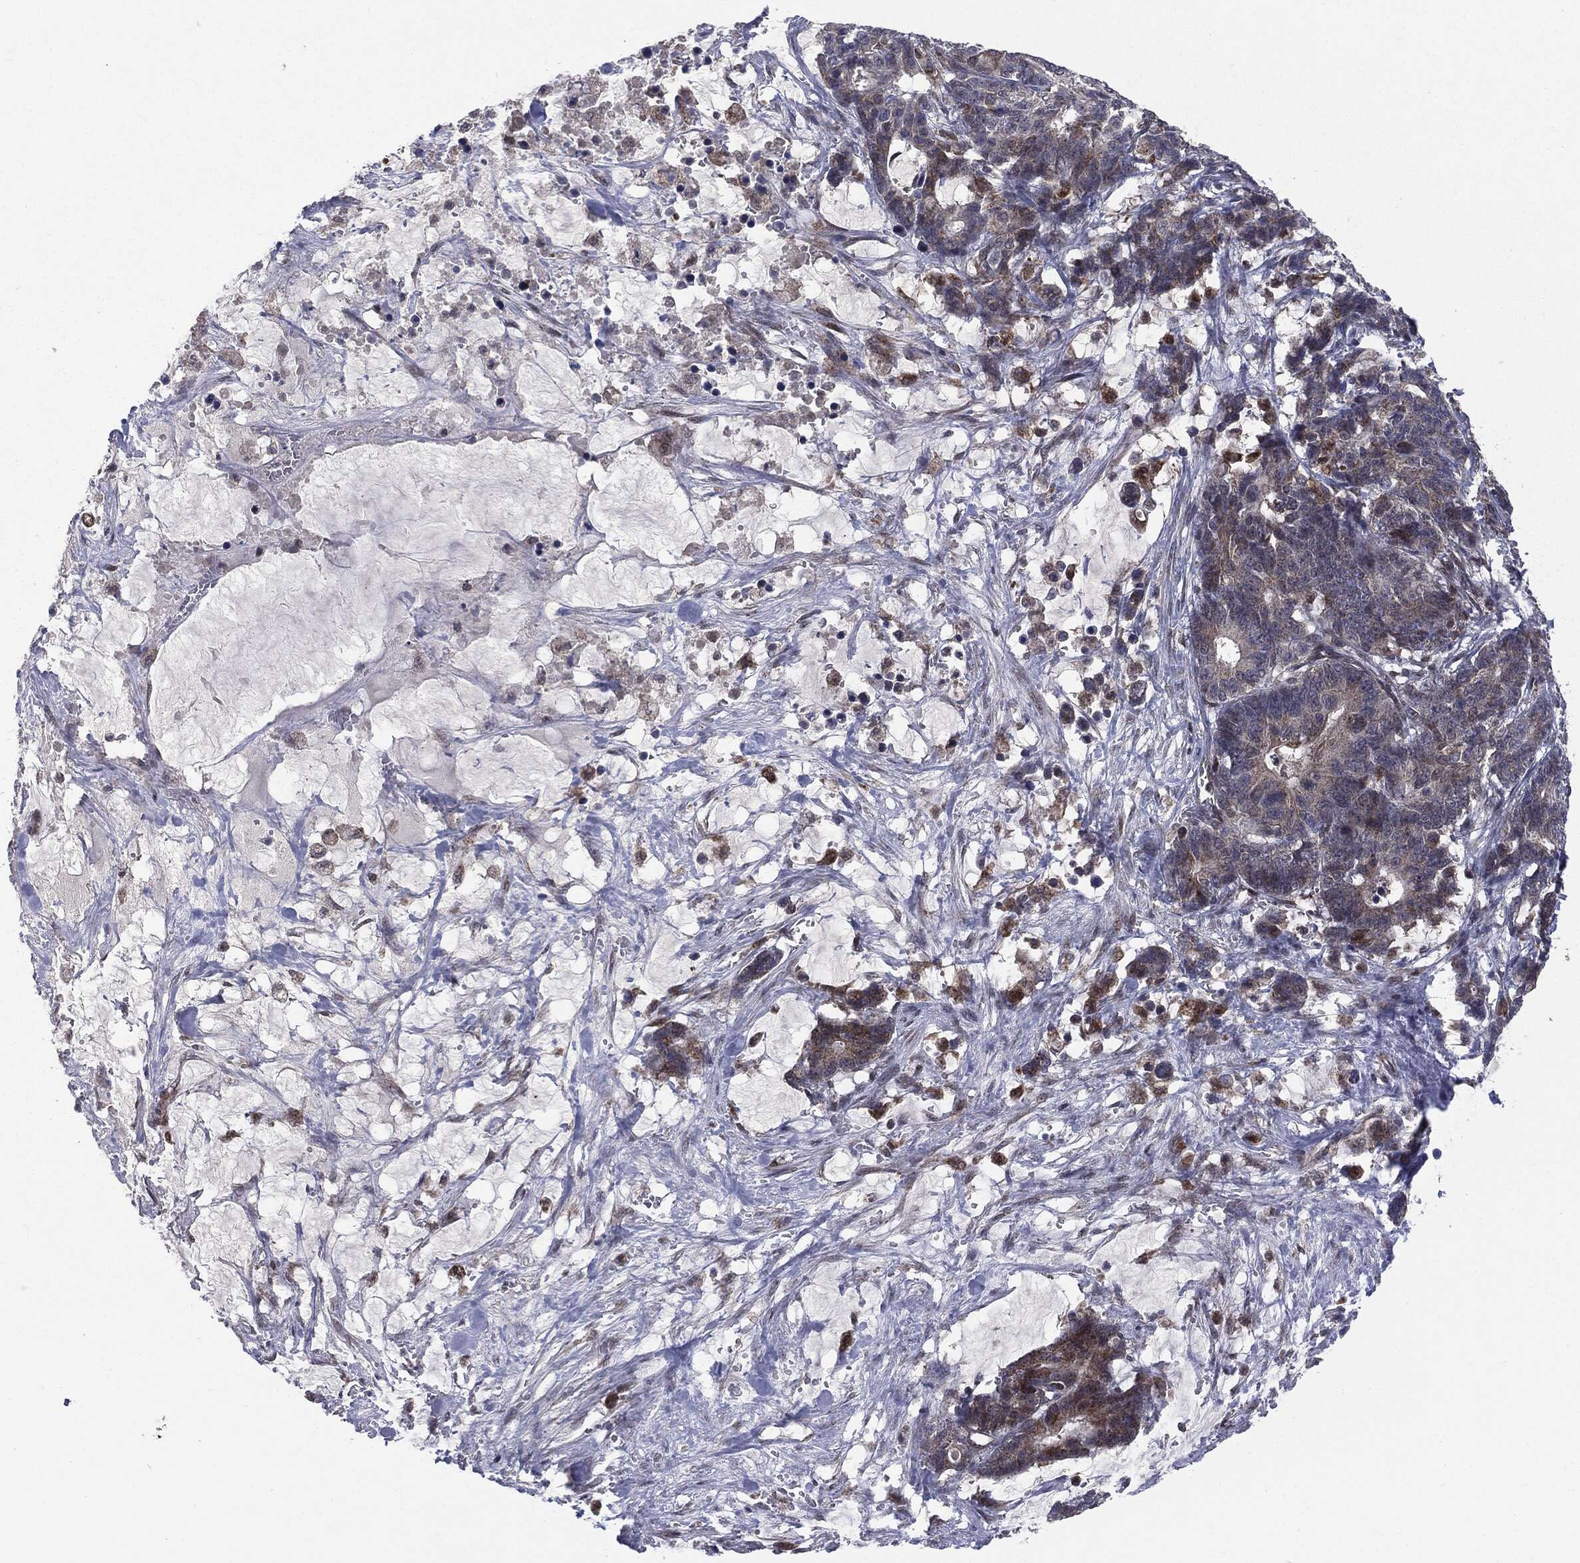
{"staining": {"intensity": "negative", "quantity": "none", "location": "none"}, "tissue": "stomach cancer", "cell_type": "Tumor cells", "image_type": "cancer", "snomed": [{"axis": "morphology", "description": "Normal tissue, NOS"}, {"axis": "morphology", "description": "Adenocarcinoma, NOS"}, {"axis": "topography", "description": "Stomach"}], "caption": "Immunohistochemistry of human adenocarcinoma (stomach) exhibits no staining in tumor cells.", "gene": "PTPA", "patient": {"sex": "female", "age": 64}}